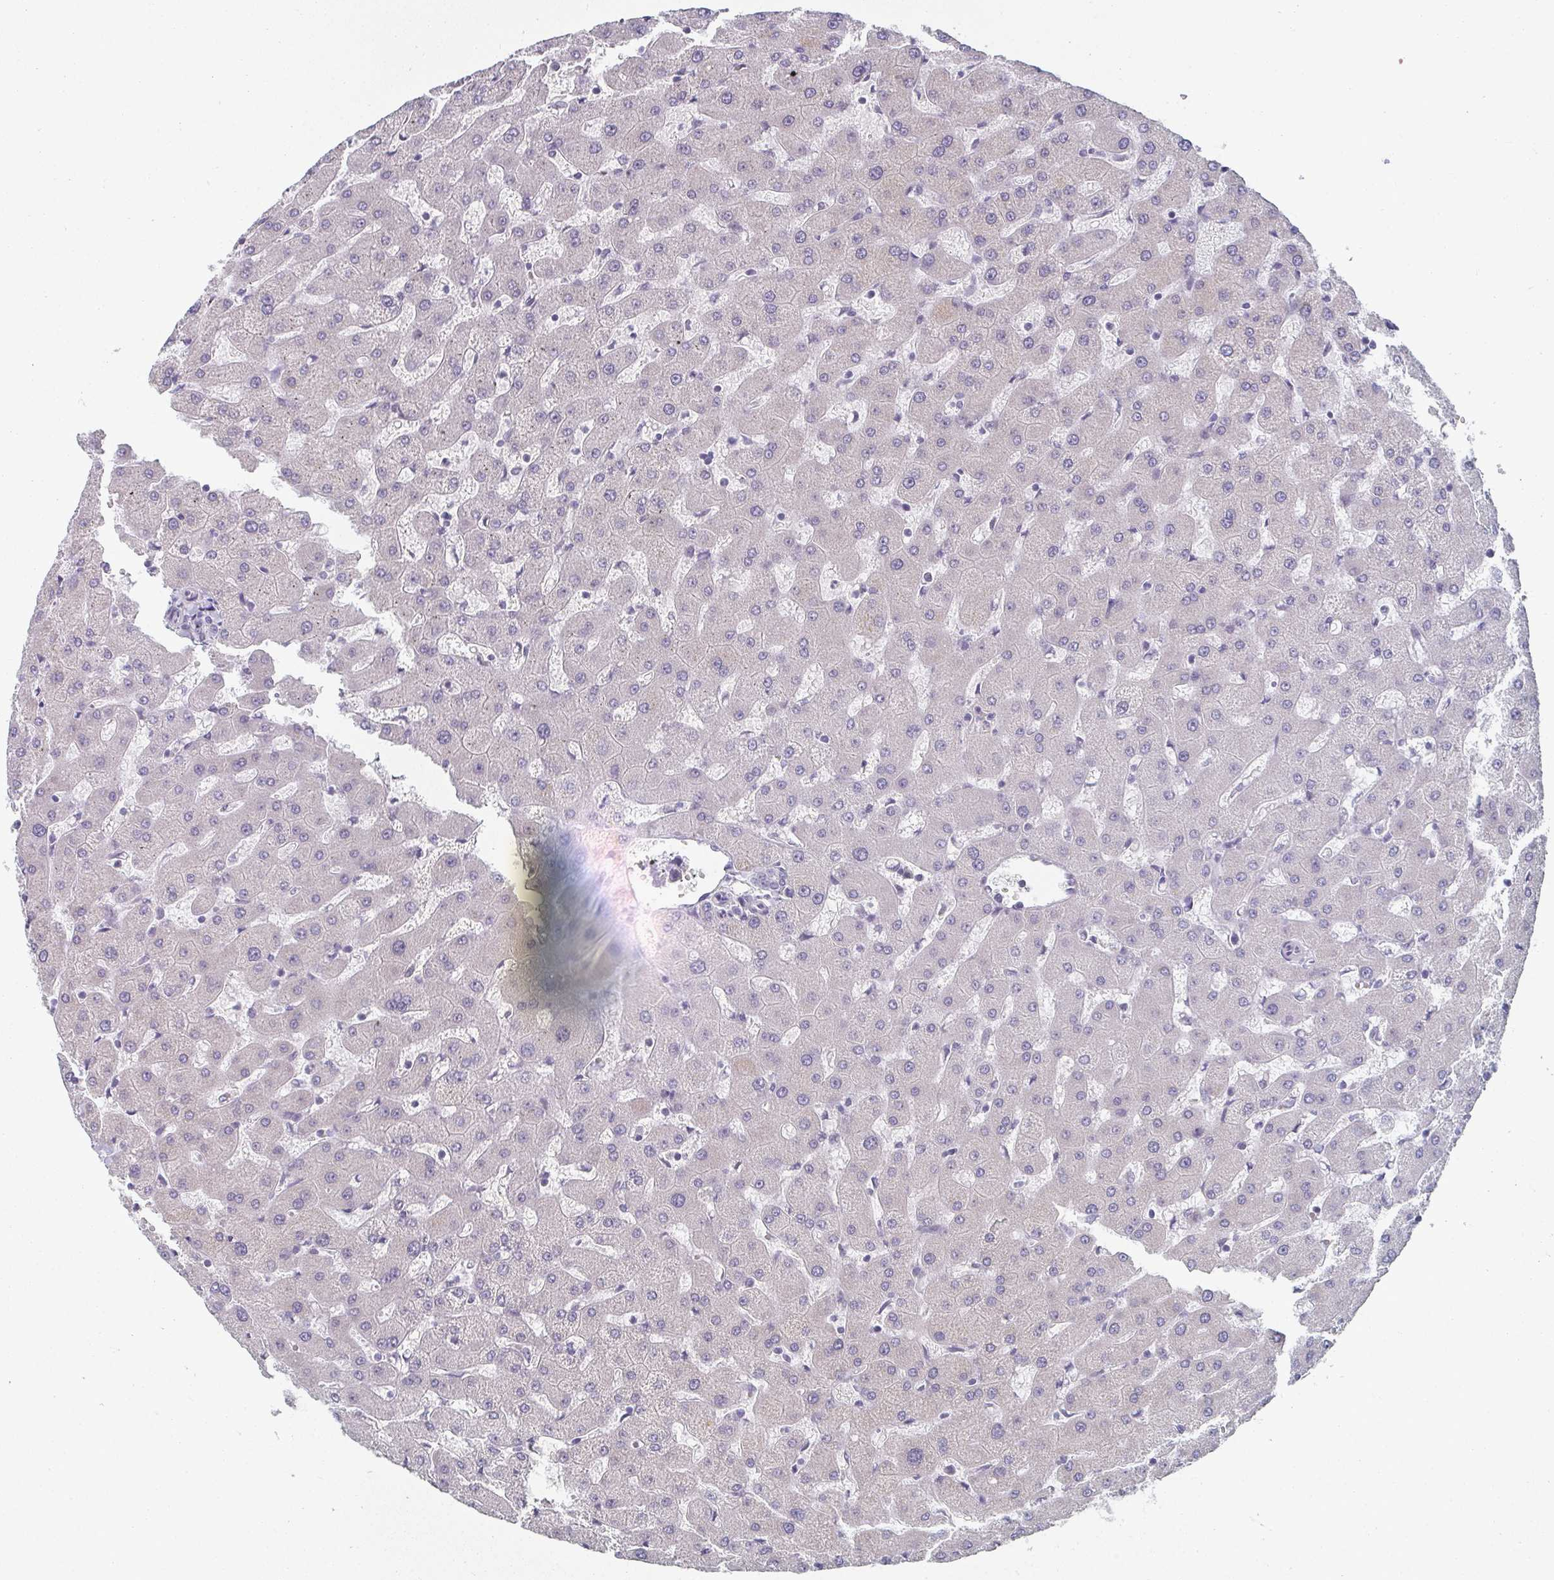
{"staining": {"intensity": "negative", "quantity": "none", "location": "none"}, "tissue": "liver", "cell_type": "Cholangiocytes", "image_type": "normal", "snomed": [{"axis": "morphology", "description": "Normal tissue, NOS"}, {"axis": "topography", "description": "Liver"}], "caption": "High magnification brightfield microscopy of unremarkable liver stained with DAB (3,3'-diaminobenzidine) (brown) and counterstained with hematoxylin (blue): cholangiocytes show no significant staining. (Brightfield microscopy of DAB IHC at high magnification).", "gene": "CAMKV", "patient": {"sex": "female", "age": 63}}